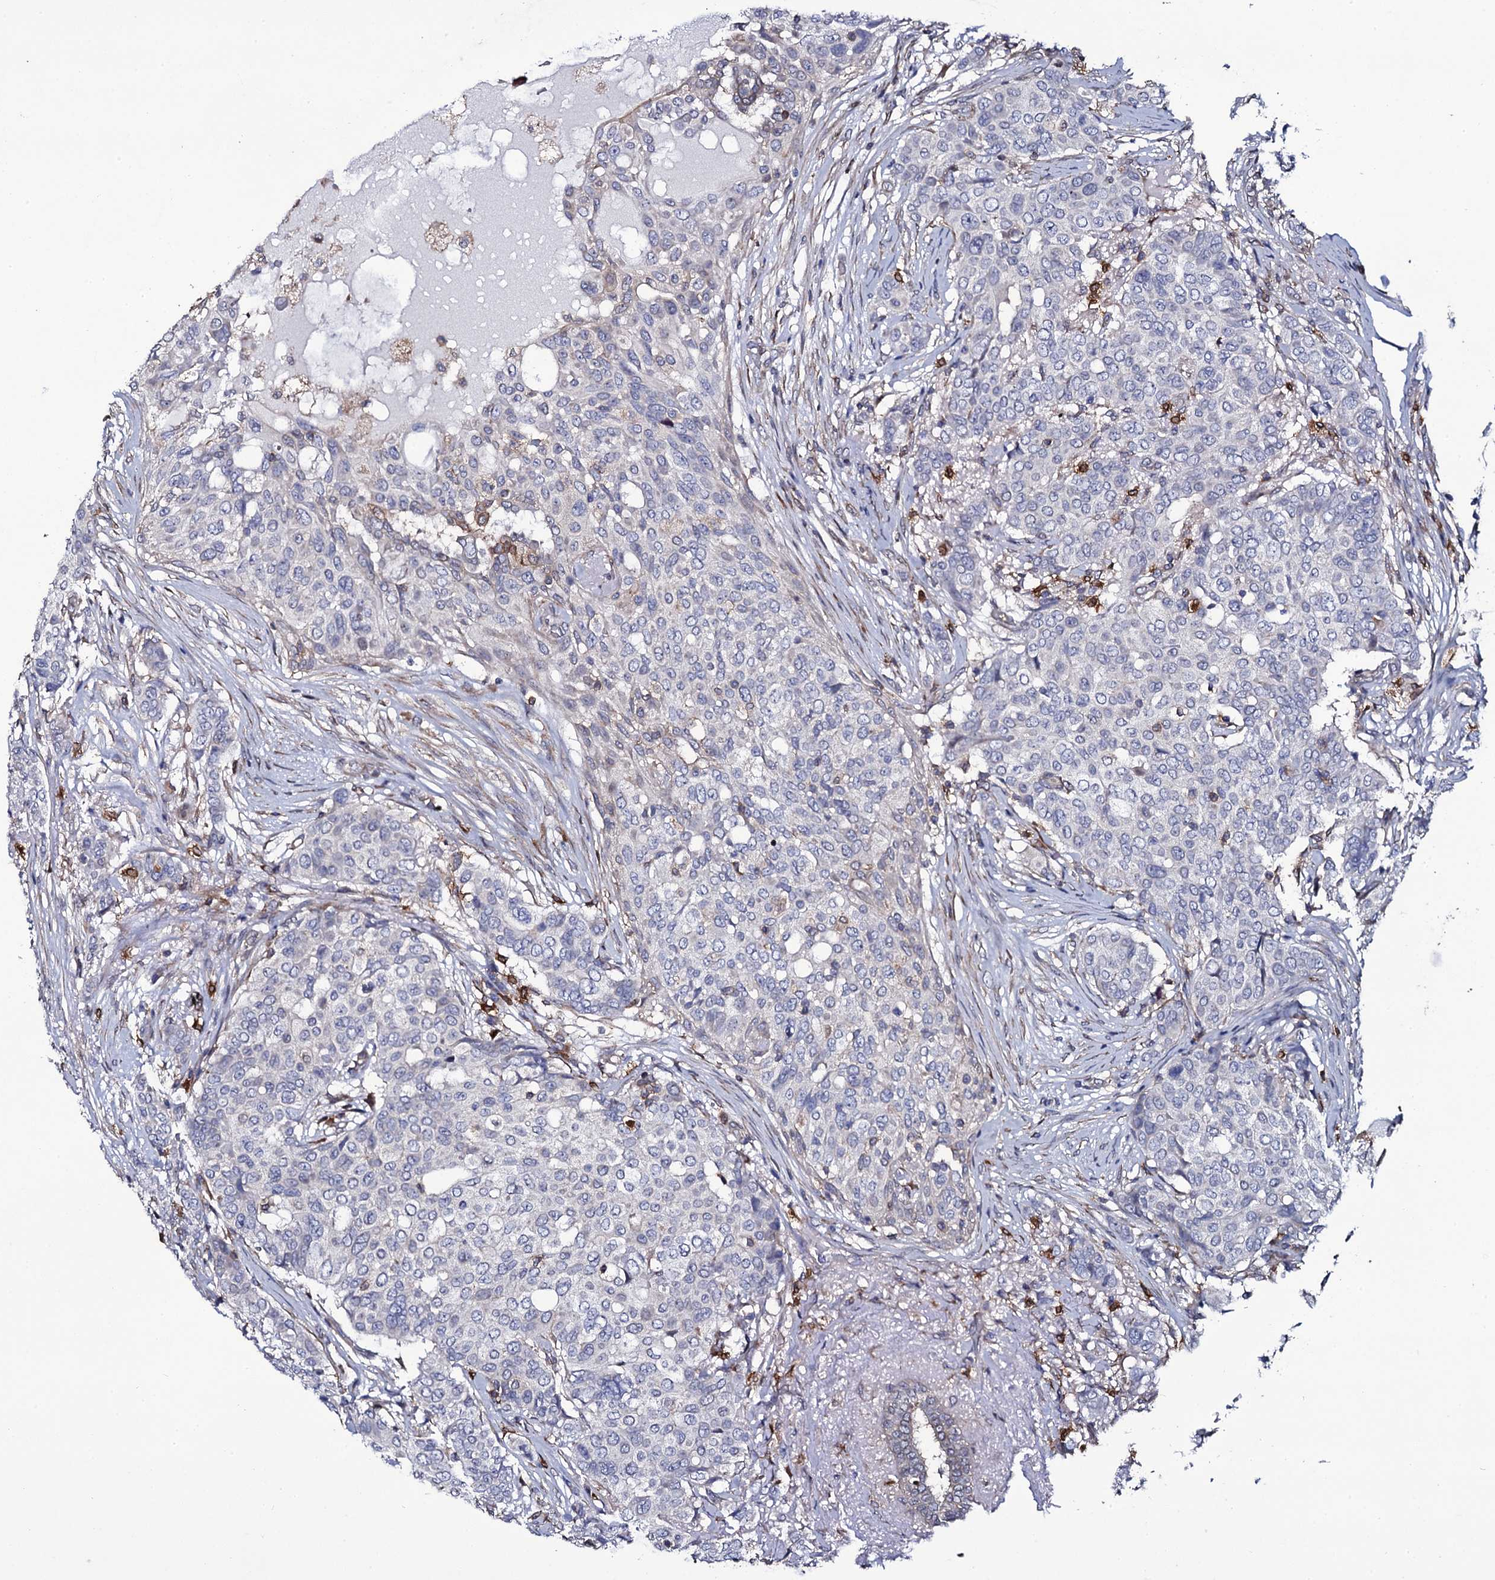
{"staining": {"intensity": "negative", "quantity": "none", "location": "none"}, "tissue": "breast cancer", "cell_type": "Tumor cells", "image_type": "cancer", "snomed": [{"axis": "morphology", "description": "Lobular carcinoma"}, {"axis": "topography", "description": "Breast"}], "caption": "High power microscopy photomicrograph of an immunohistochemistry (IHC) micrograph of breast lobular carcinoma, revealing no significant expression in tumor cells.", "gene": "TTC23", "patient": {"sex": "female", "age": 51}}